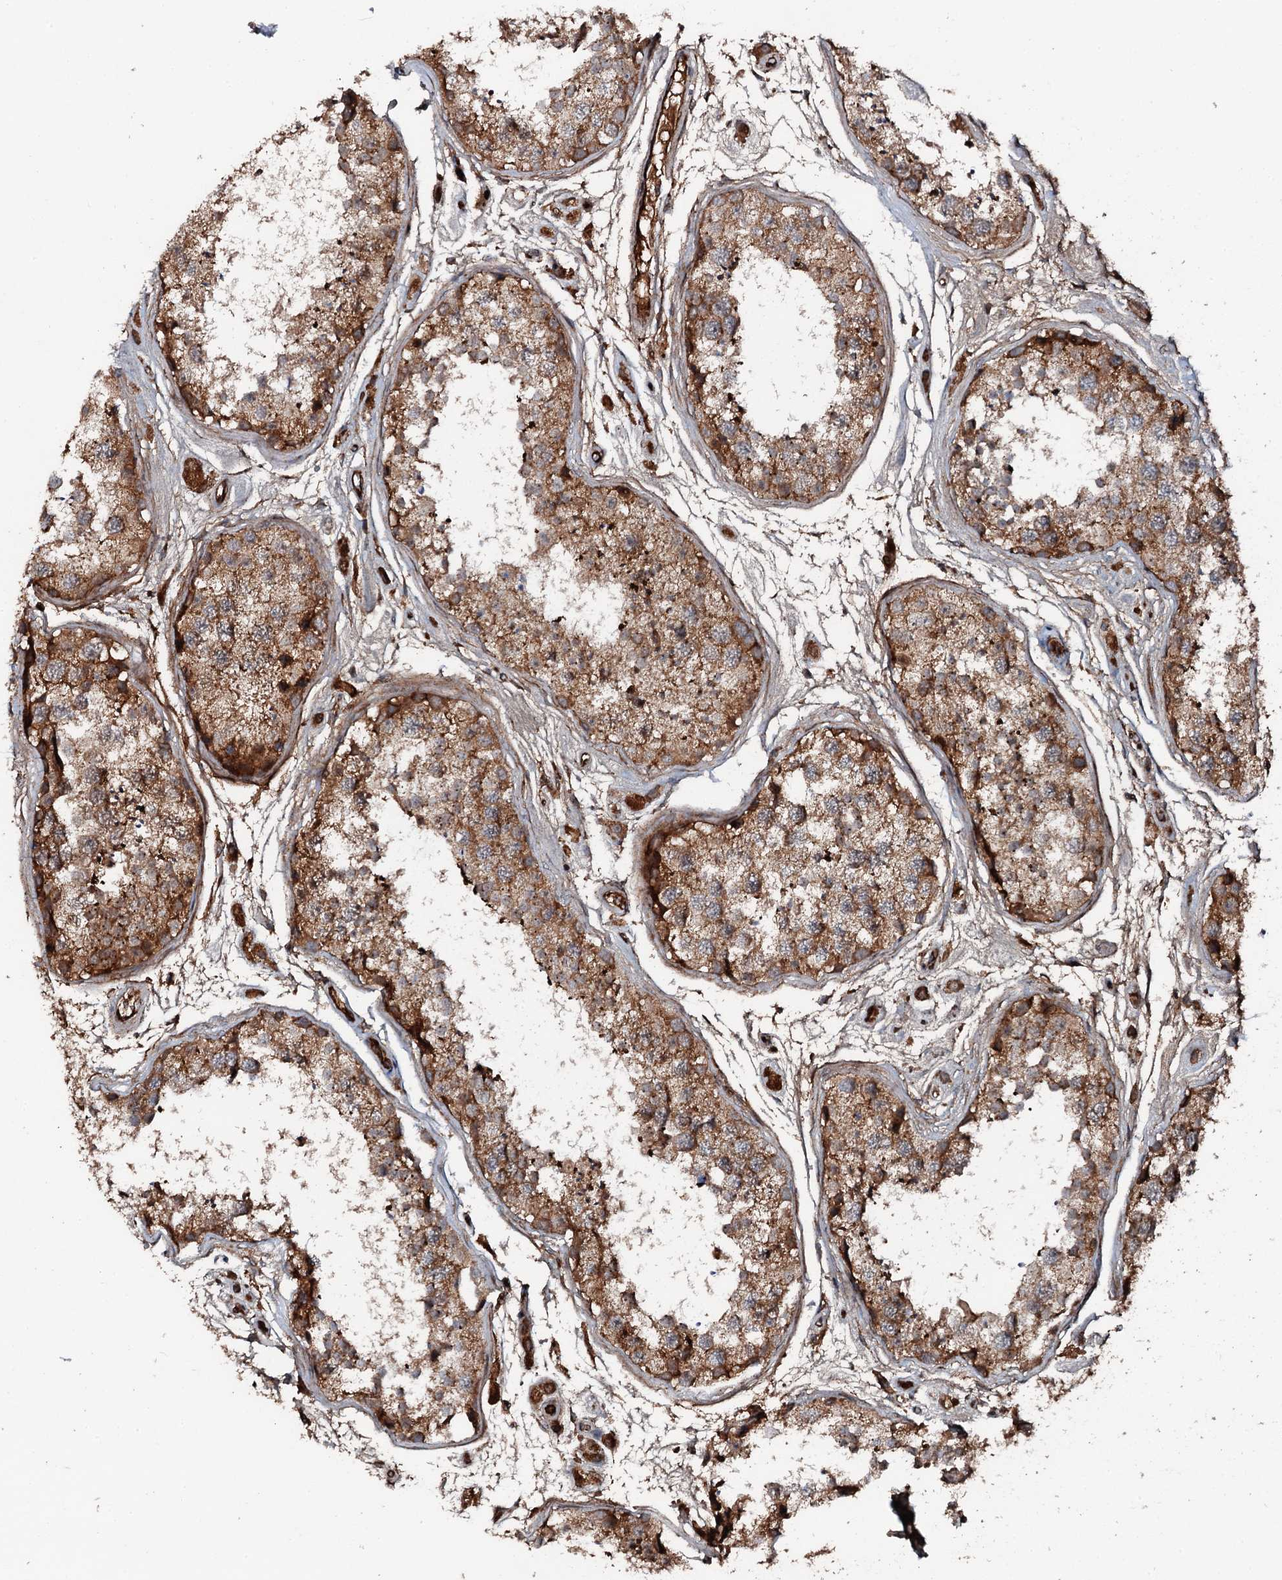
{"staining": {"intensity": "moderate", "quantity": ">75%", "location": "cytoplasmic/membranous"}, "tissue": "testis", "cell_type": "Cells in seminiferous ducts", "image_type": "normal", "snomed": [{"axis": "morphology", "description": "Normal tissue, NOS"}, {"axis": "topography", "description": "Testis"}], "caption": "A photomicrograph of human testis stained for a protein displays moderate cytoplasmic/membranous brown staining in cells in seminiferous ducts. The protein of interest is shown in brown color, while the nuclei are stained blue.", "gene": "FLYWCH1", "patient": {"sex": "male", "age": 25}}